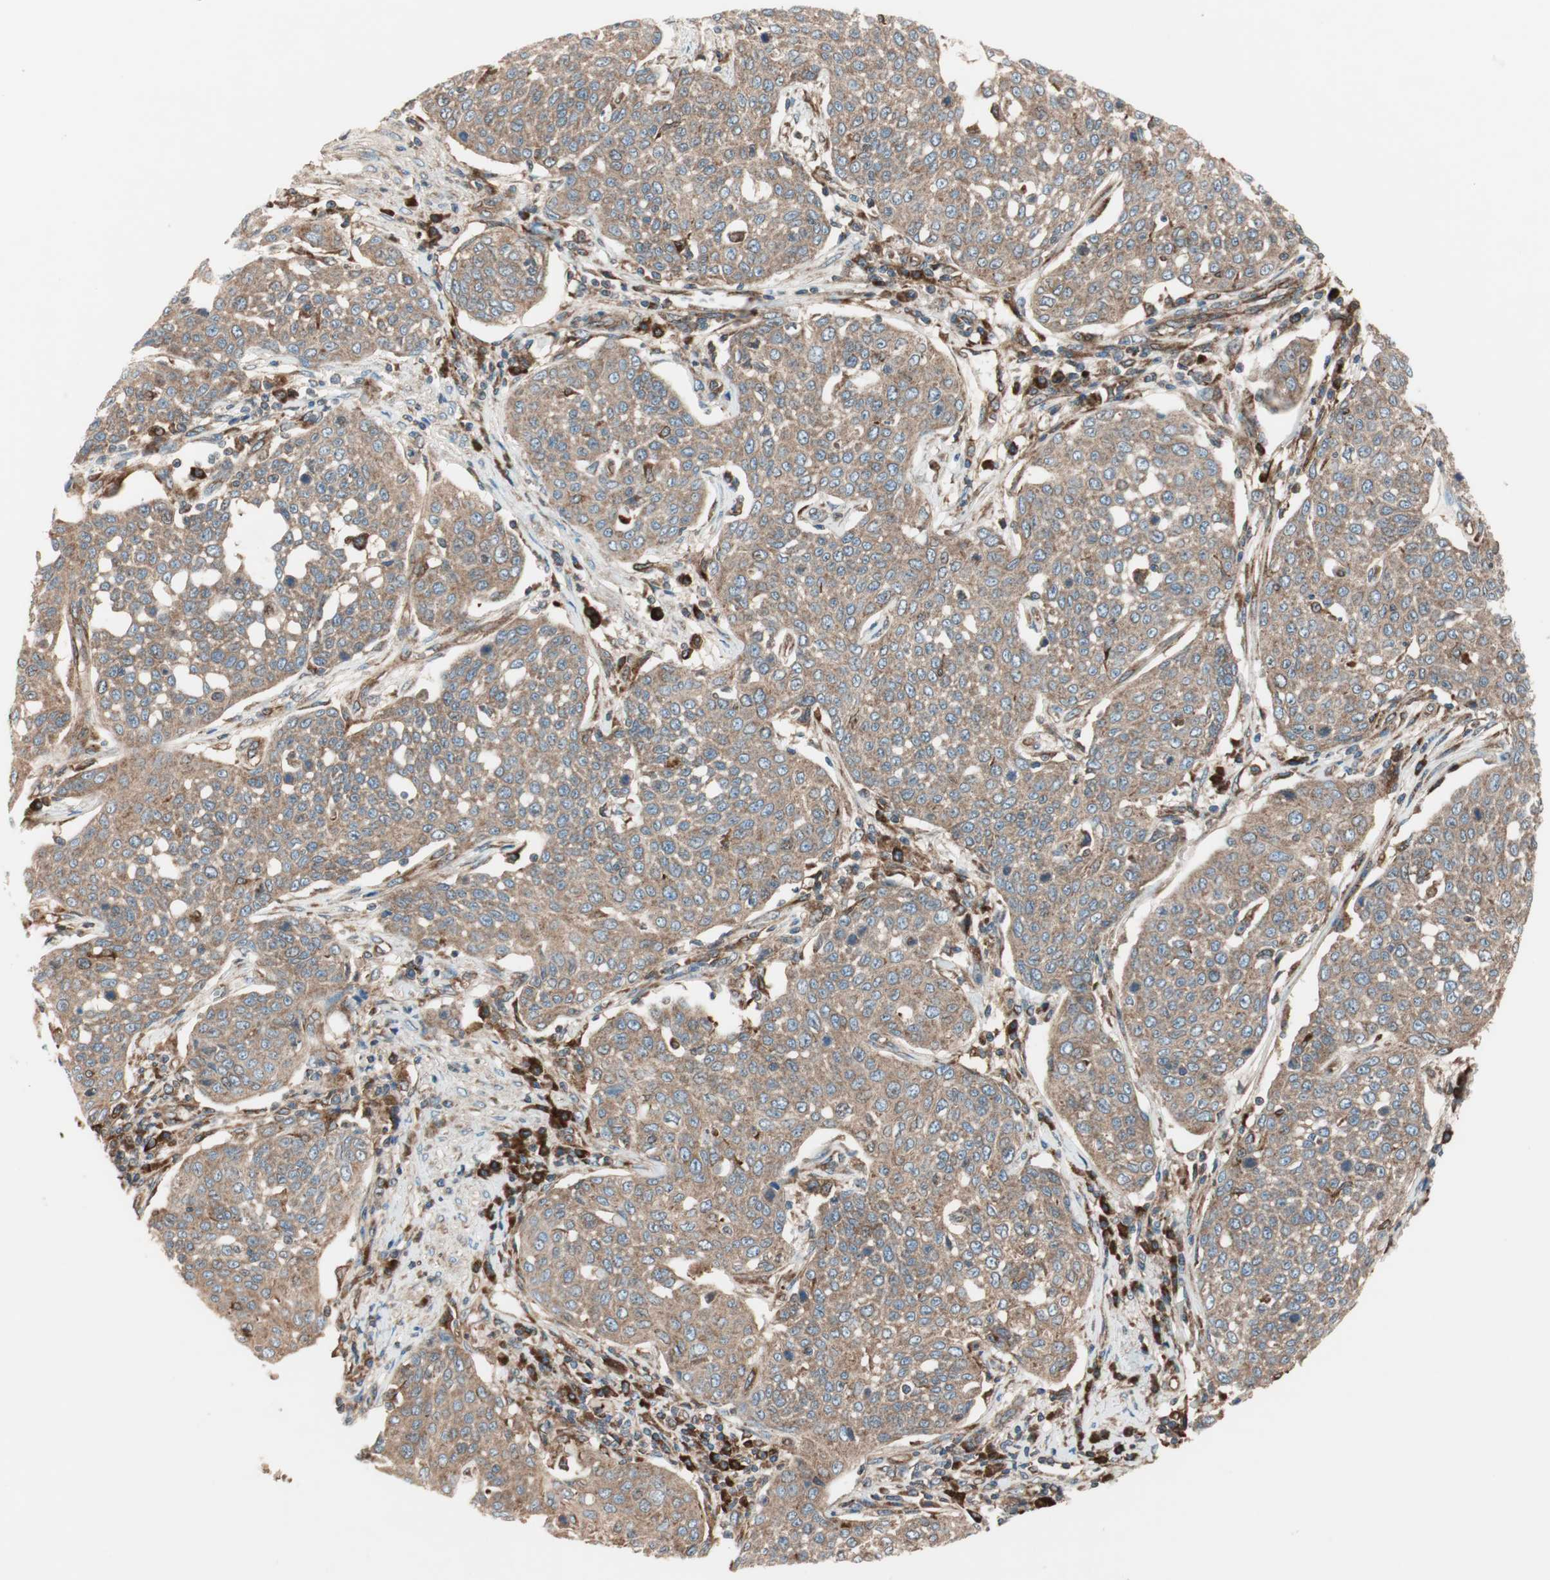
{"staining": {"intensity": "moderate", "quantity": ">75%", "location": "cytoplasmic/membranous"}, "tissue": "cervical cancer", "cell_type": "Tumor cells", "image_type": "cancer", "snomed": [{"axis": "morphology", "description": "Squamous cell carcinoma, NOS"}, {"axis": "topography", "description": "Cervix"}], "caption": "The photomicrograph shows immunohistochemical staining of cervical squamous cell carcinoma. There is moderate cytoplasmic/membranous positivity is seen in approximately >75% of tumor cells.", "gene": "RAB5A", "patient": {"sex": "female", "age": 34}}